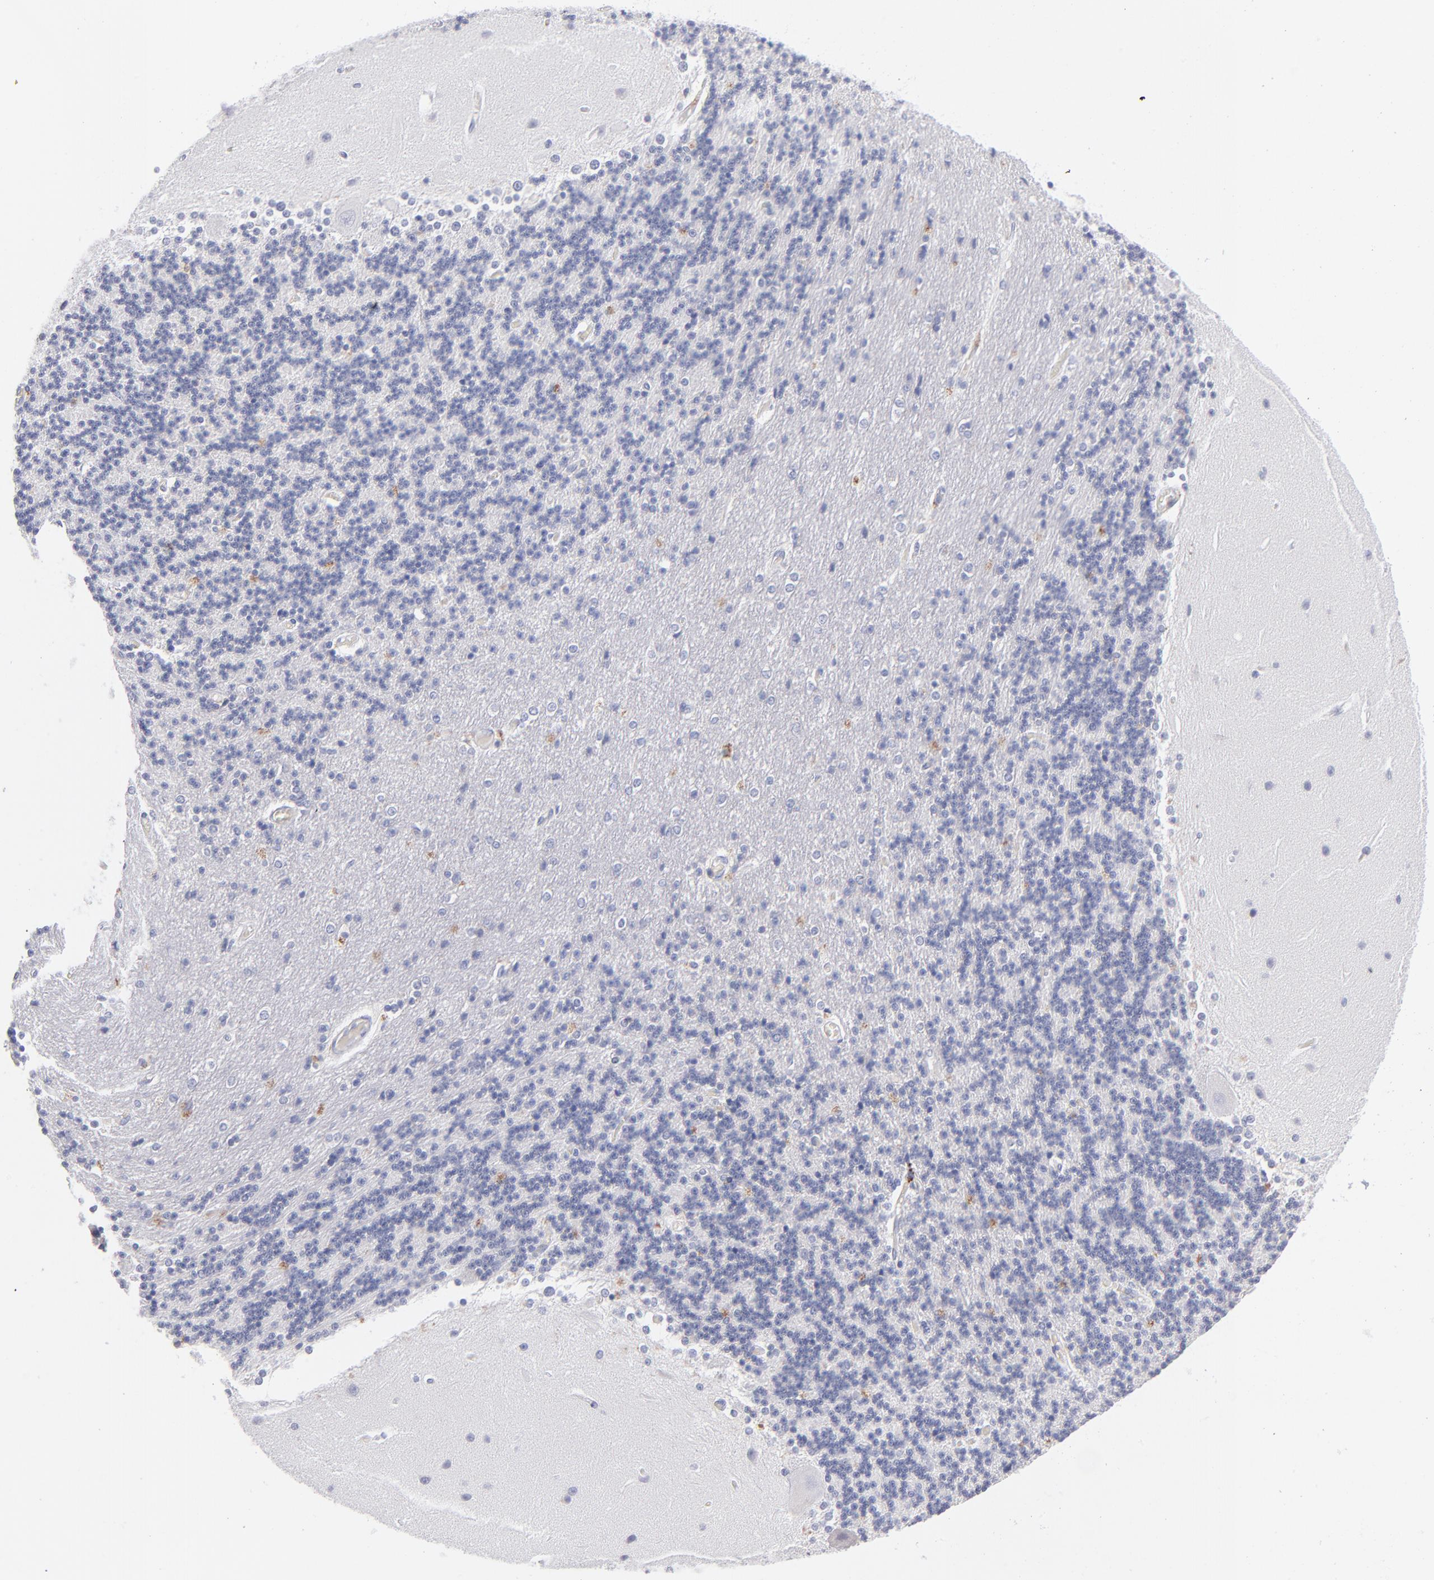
{"staining": {"intensity": "moderate", "quantity": "<25%", "location": "cytoplasmic/membranous"}, "tissue": "cerebellum", "cell_type": "Cells in granular layer", "image_type": "normal", "snomed": [{"axis": "morphology", "description": "Normal tissue, NOS"}, {"axis": "topography", "description": "Cerebellum"}], "caption": "Immunohistochemical staining of unremarkable human cerebellum displays <25% levels of moderate cytoplasmic/membranous protein staining in about <25% of cells in granular layer. (Brightfield microscopy of DAB IHC at high magnification).", "gene": "MTHFD2", "patient": {"sex": "female", "age": 54}}